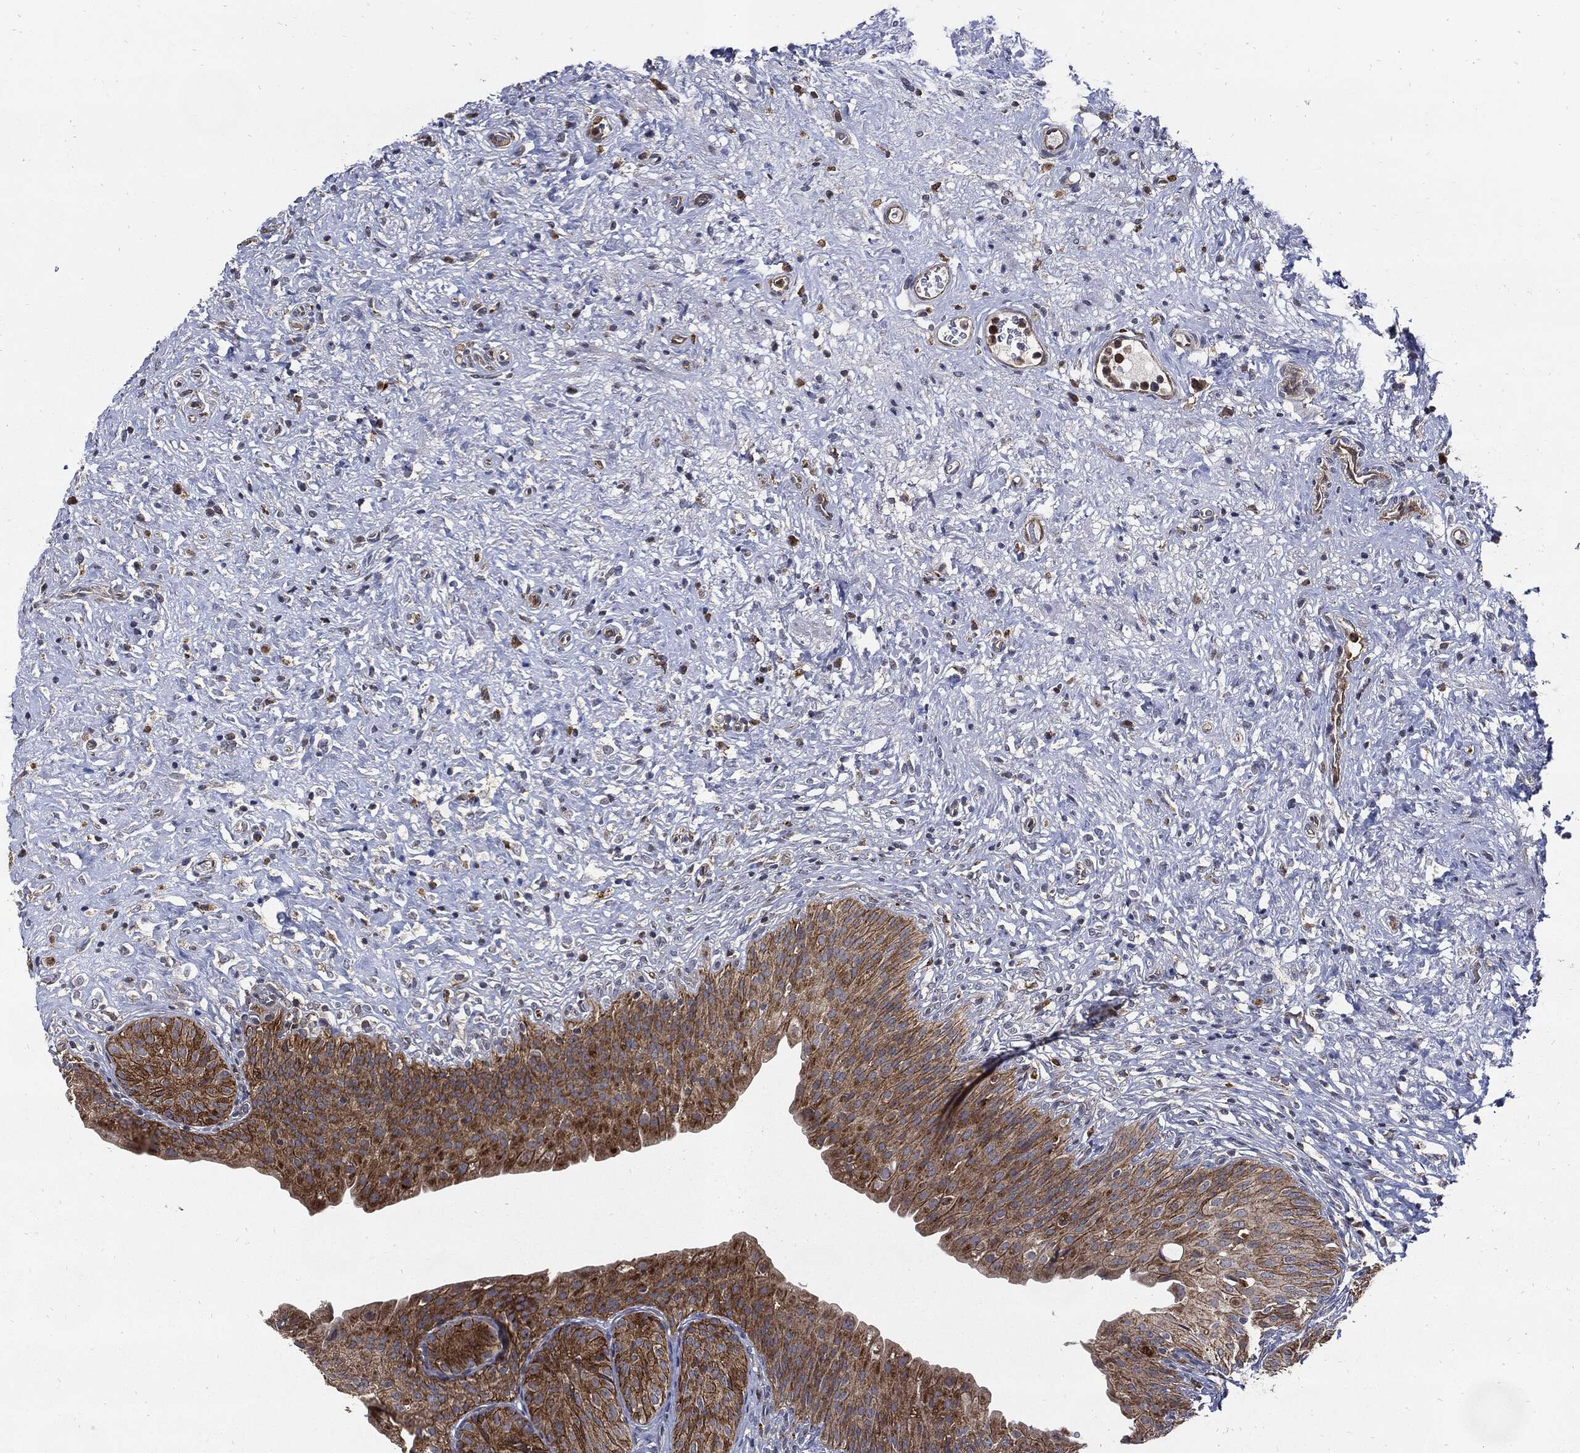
{"staining": {"intensity": "moderate", "quantity": ">75%", "location": "cytoplasmic/membranous"}, "tissue": "urinary bladder", "cell_type": "Urothelial cells", "image_type": "normal", "snomed": [{"axis": "morphology", "description": "Normal tissue, NOS"}, {"axis": "topography", "description": "Urinary bladder"}], "caption": "Urothelial cells display moderate cytoplasmic/membranous expression in about >75% of cells in benign urinary bladder.", "gene": "SLC31A2", "patient": {"sex": "male", "age": 46}}